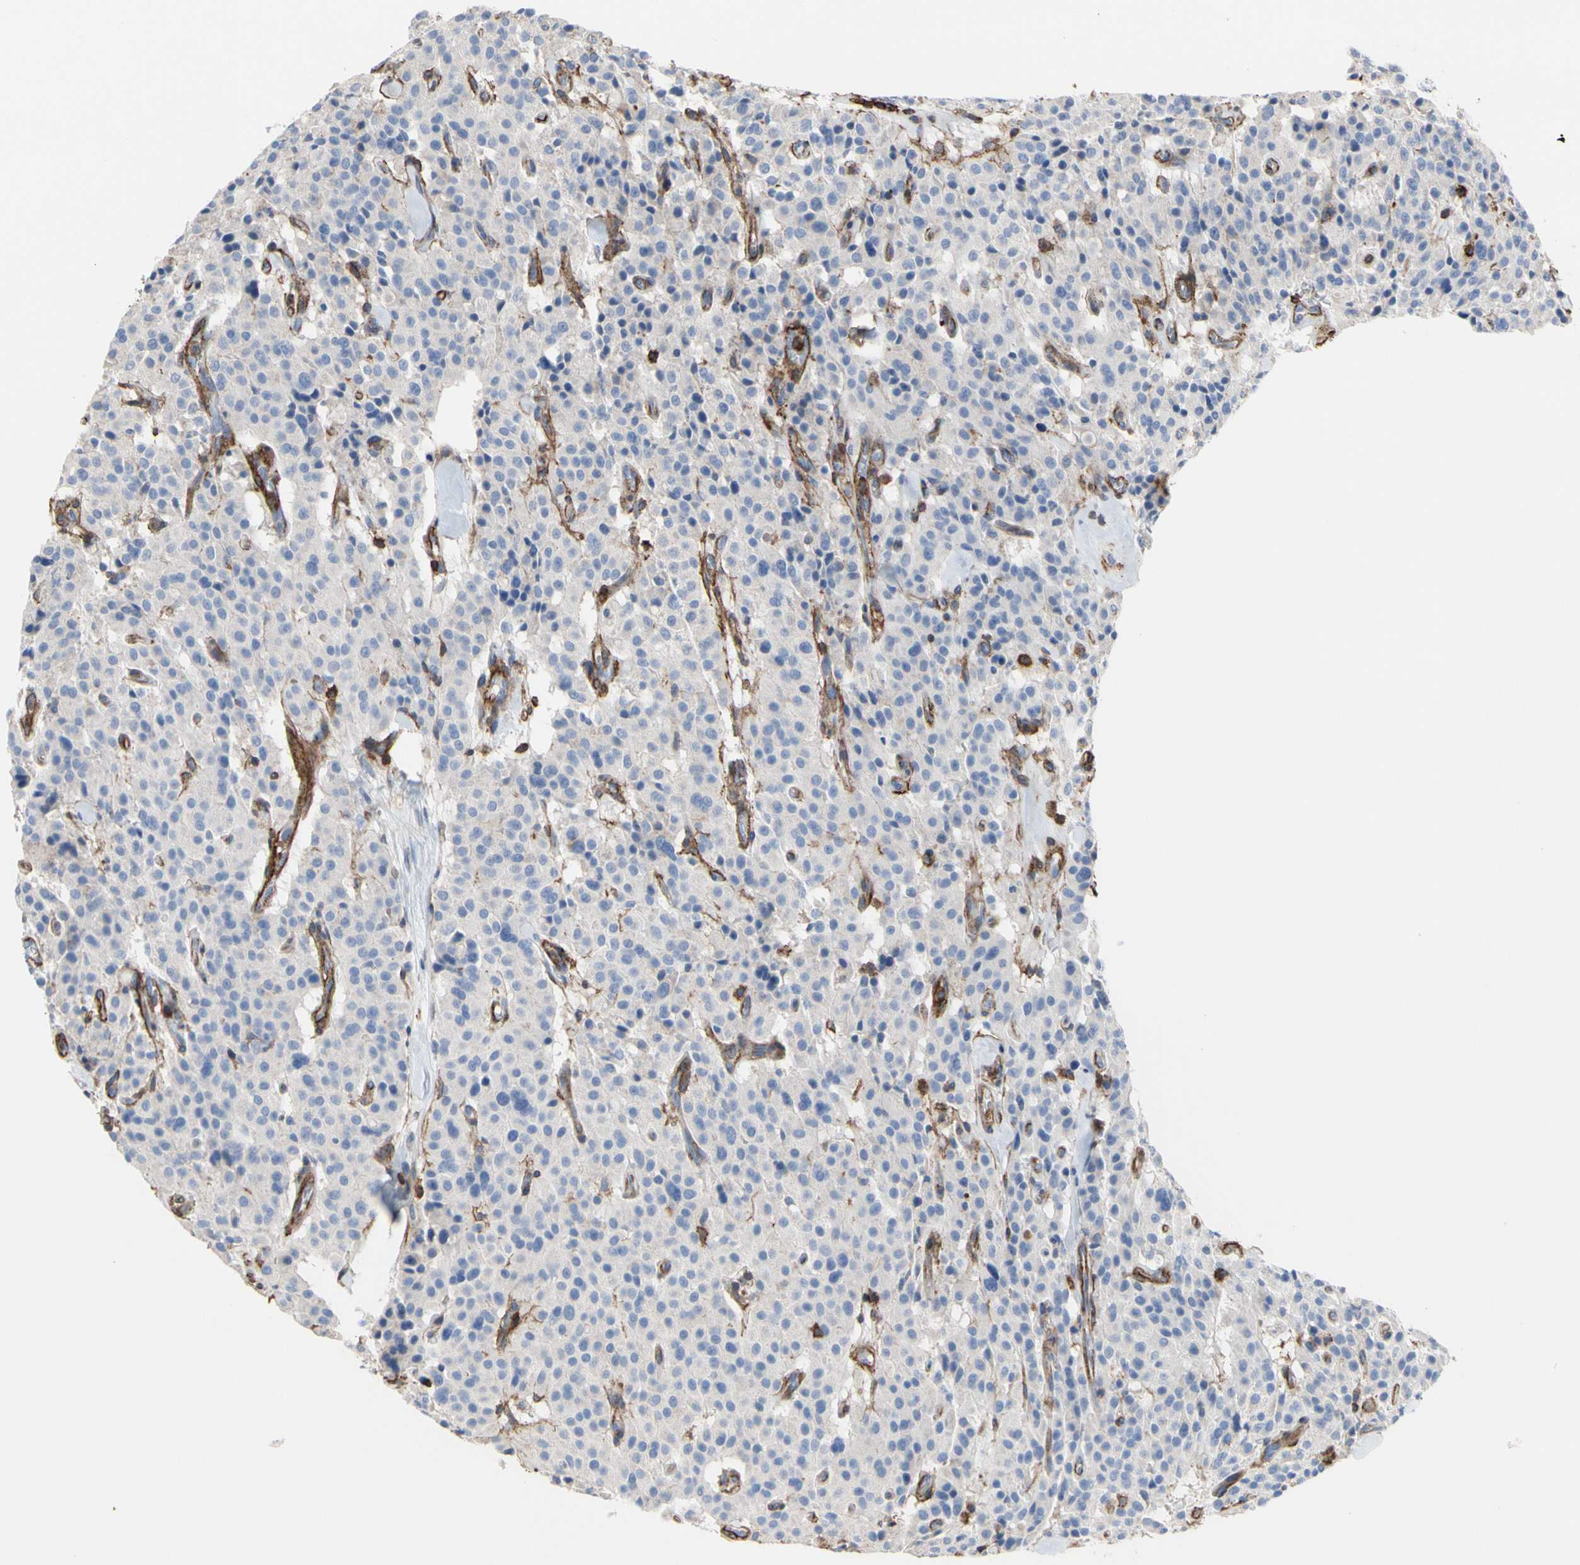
{"staining": {"intensity": "negative", "quantity": "none", "location": "none"}, "tissue": "carcinoid", "cell_type": "Tumor cells", "image_type": "cancer", "snomed": [{"axis": "morphology", "description": "Carcinoid, malignant, NOS"}, {"axis": "topography", "description": "Lung"}], "caption": "High power microscopy photomicrograph of an IHC image of carcinoid, revealing no significant staining in tumor cells.", "gene": "ANXA6", "patient": {"sex": "male", "age": 30}}